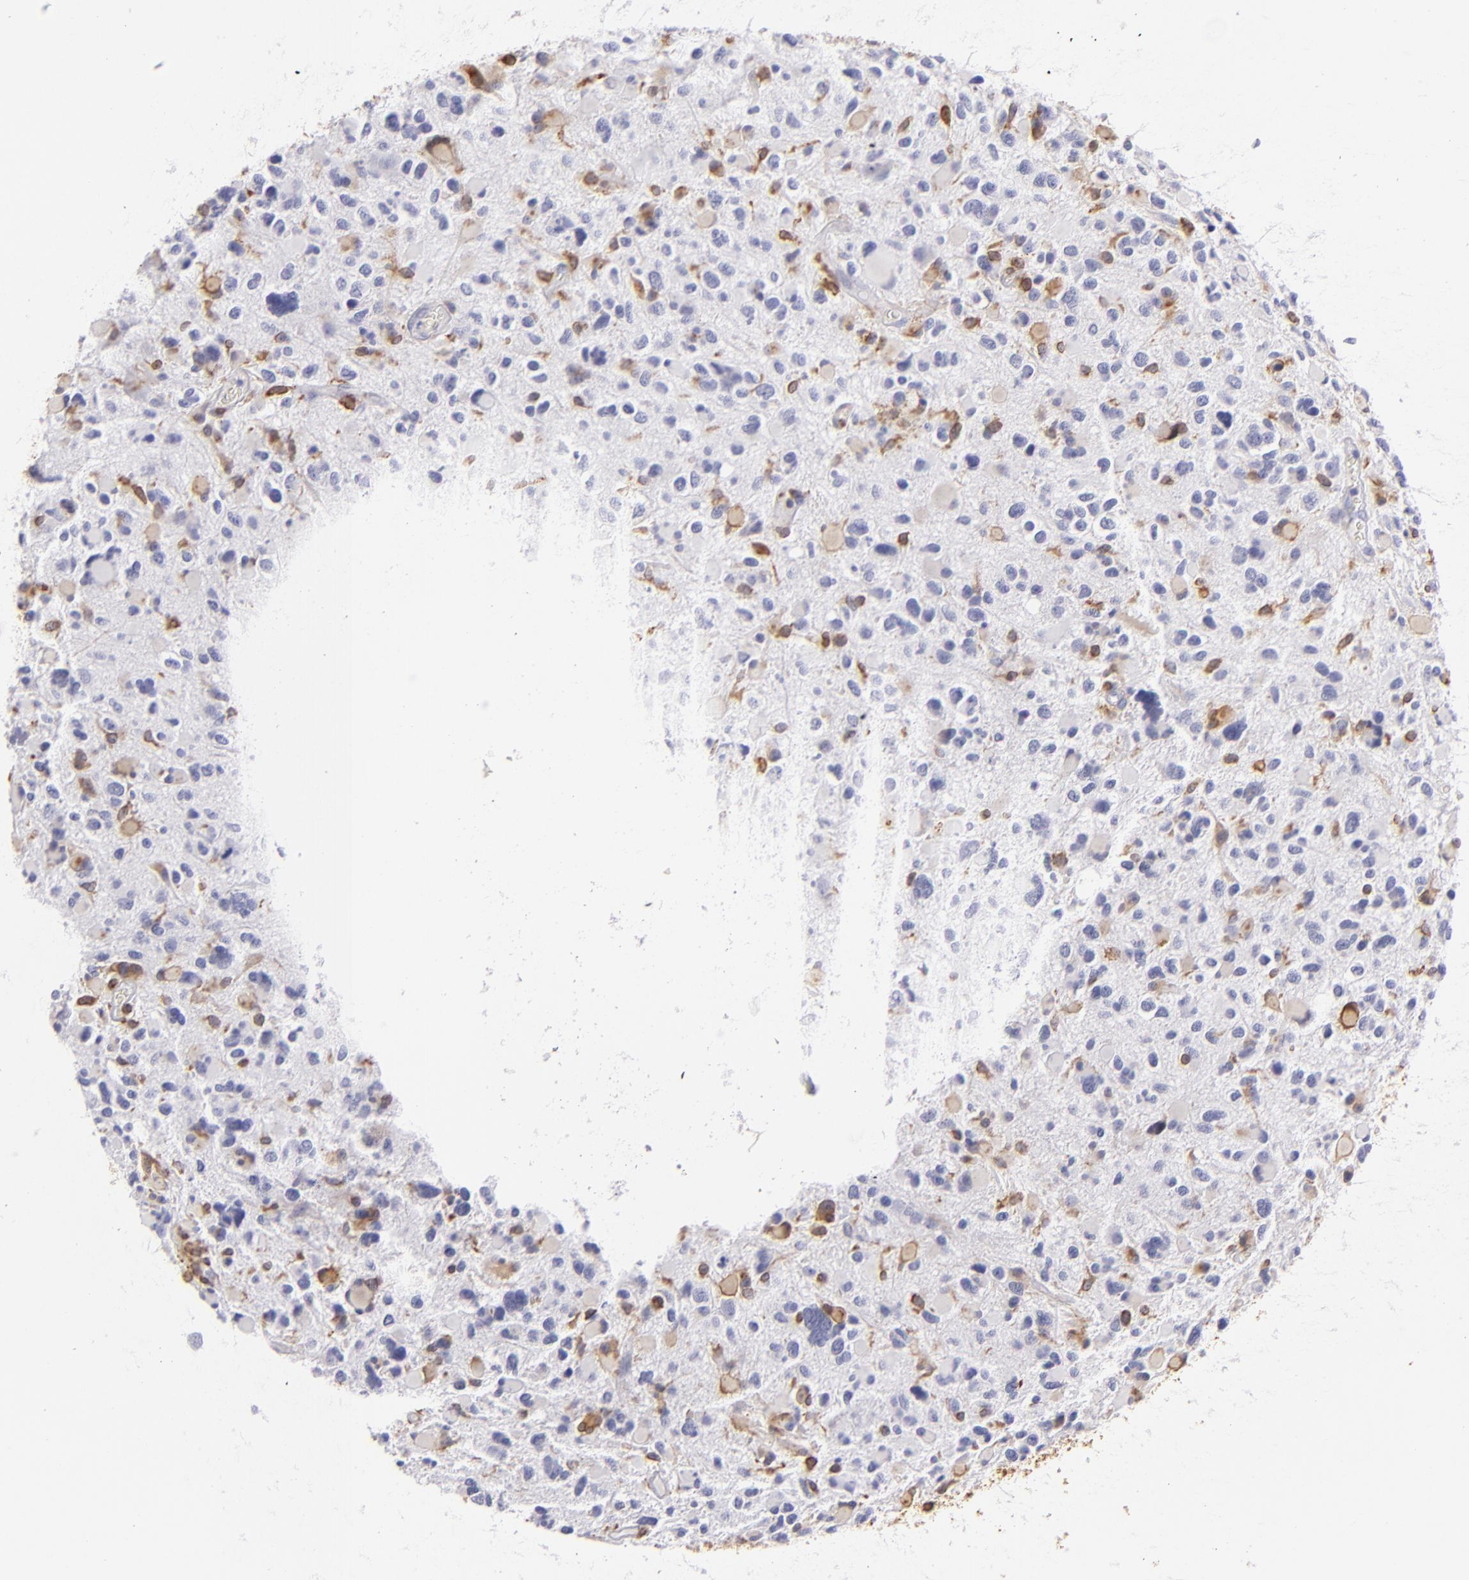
{"staining": {"intensity": "moderate", "quantity": "25%-75%", "location": "cytoplasmic/membranous"}, "tissue": "glioma", "cell_type": "Tumor cells", "image_type": "cancer", "snomed": [{"axis": "morphology", "description": "Glioma, malignant, High grade"}, {"axis": "topography", "description": "Brain"}], "caption": "Protein staining exhibits moderate cytoplasmic/membranous expression in about 25%-75% of tumor cells in glioma.", "gene": "CD74", "patient": {"sex": "female", "age": 37}}